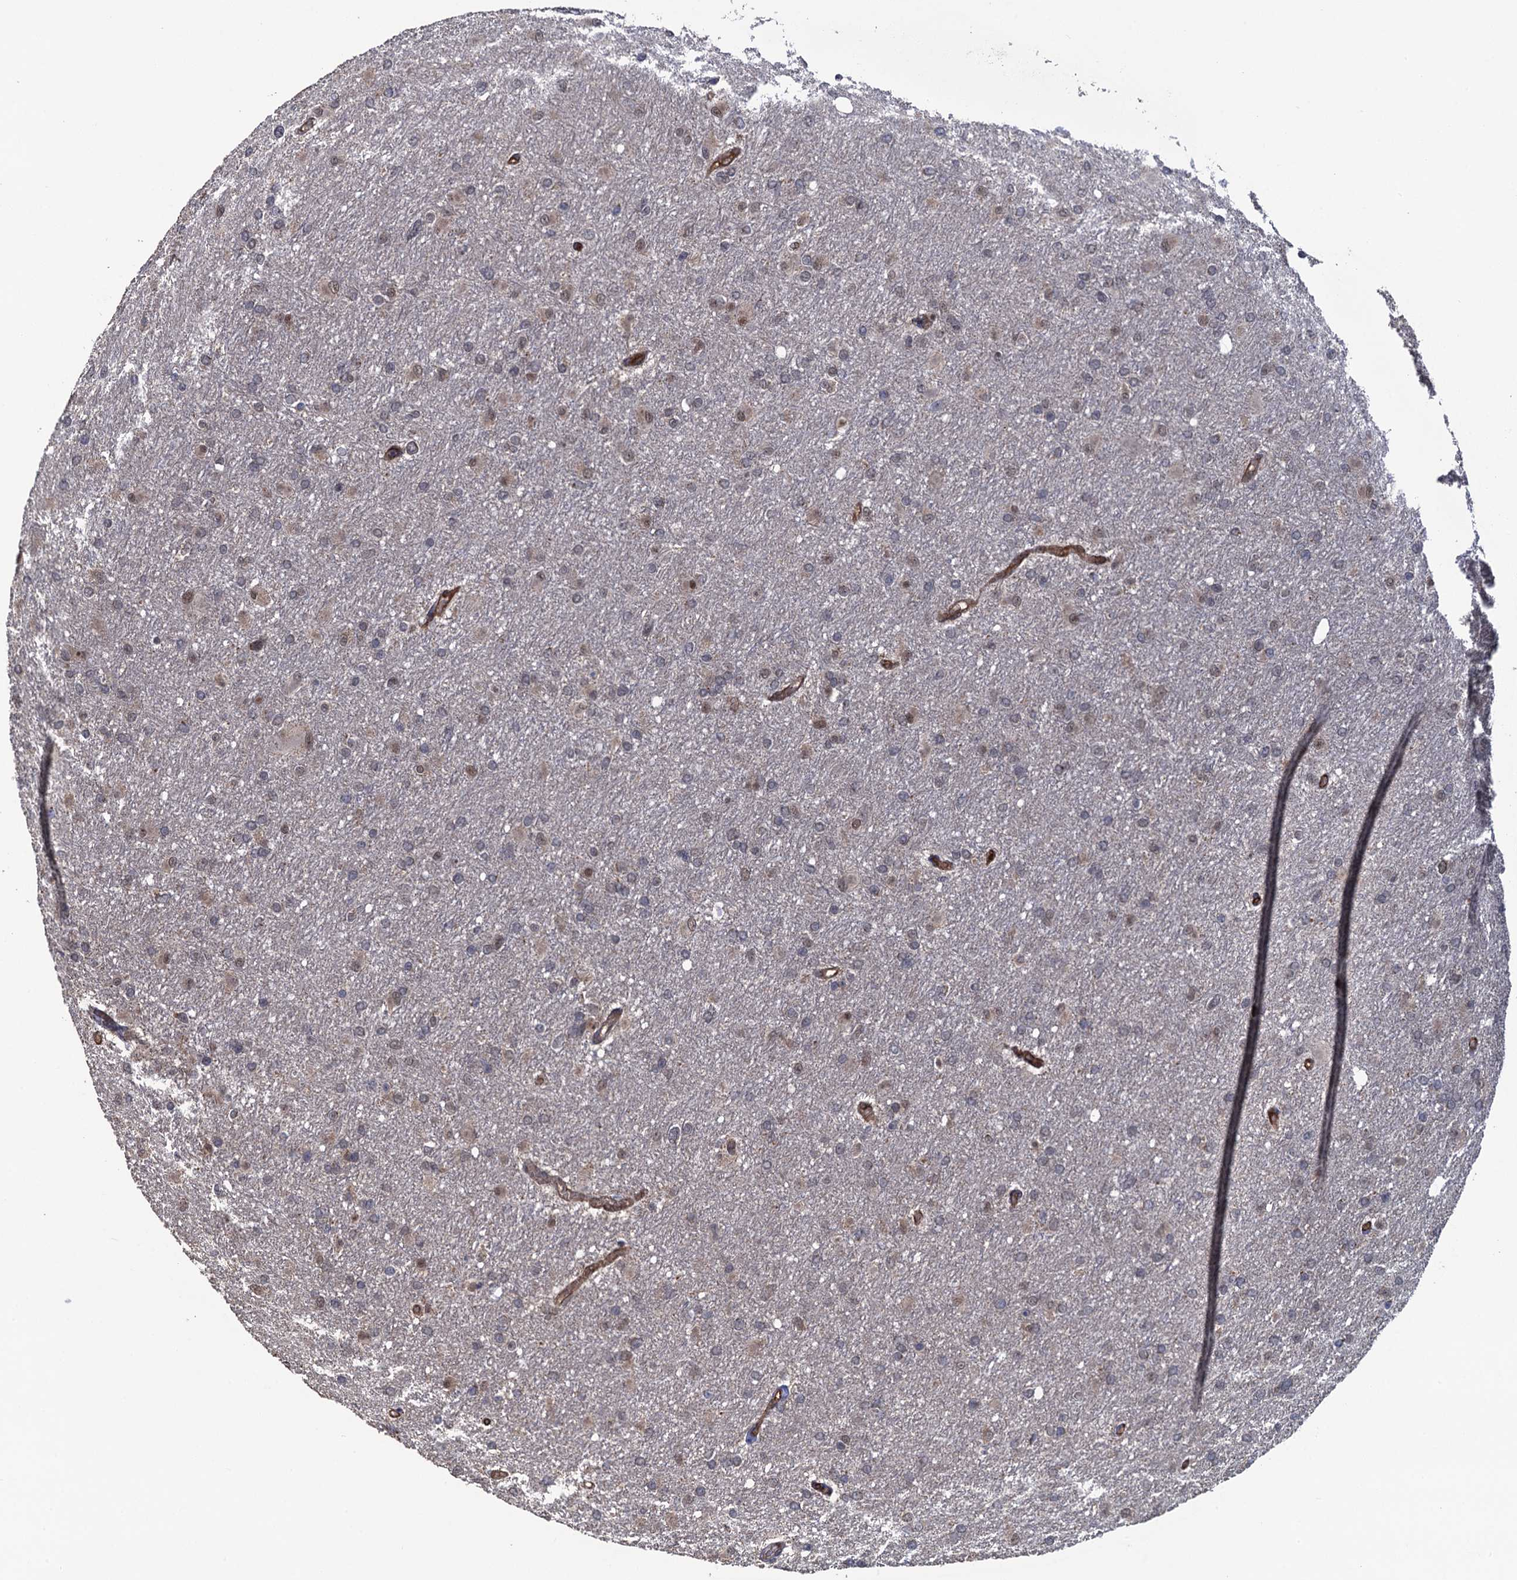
{"staining": {"intensity": "weak", "quantity": "<25%", "location": "nuclear"}, "tissue": "glioma", "cell_type": "Tumor cells", "image_type": "cancer", "snomed": [{"axis": "morphology", "description": "Glioma, malignant, High grade"}, {"axis": "topography", "description": "Cerebral cortex"}], "caption": "Protein analysis of malignant glioma (high-grade) exhibits no significant expression in tumor cells.", "gene": "LRRC63", "patient": {"sex": "female", "age": 36}}